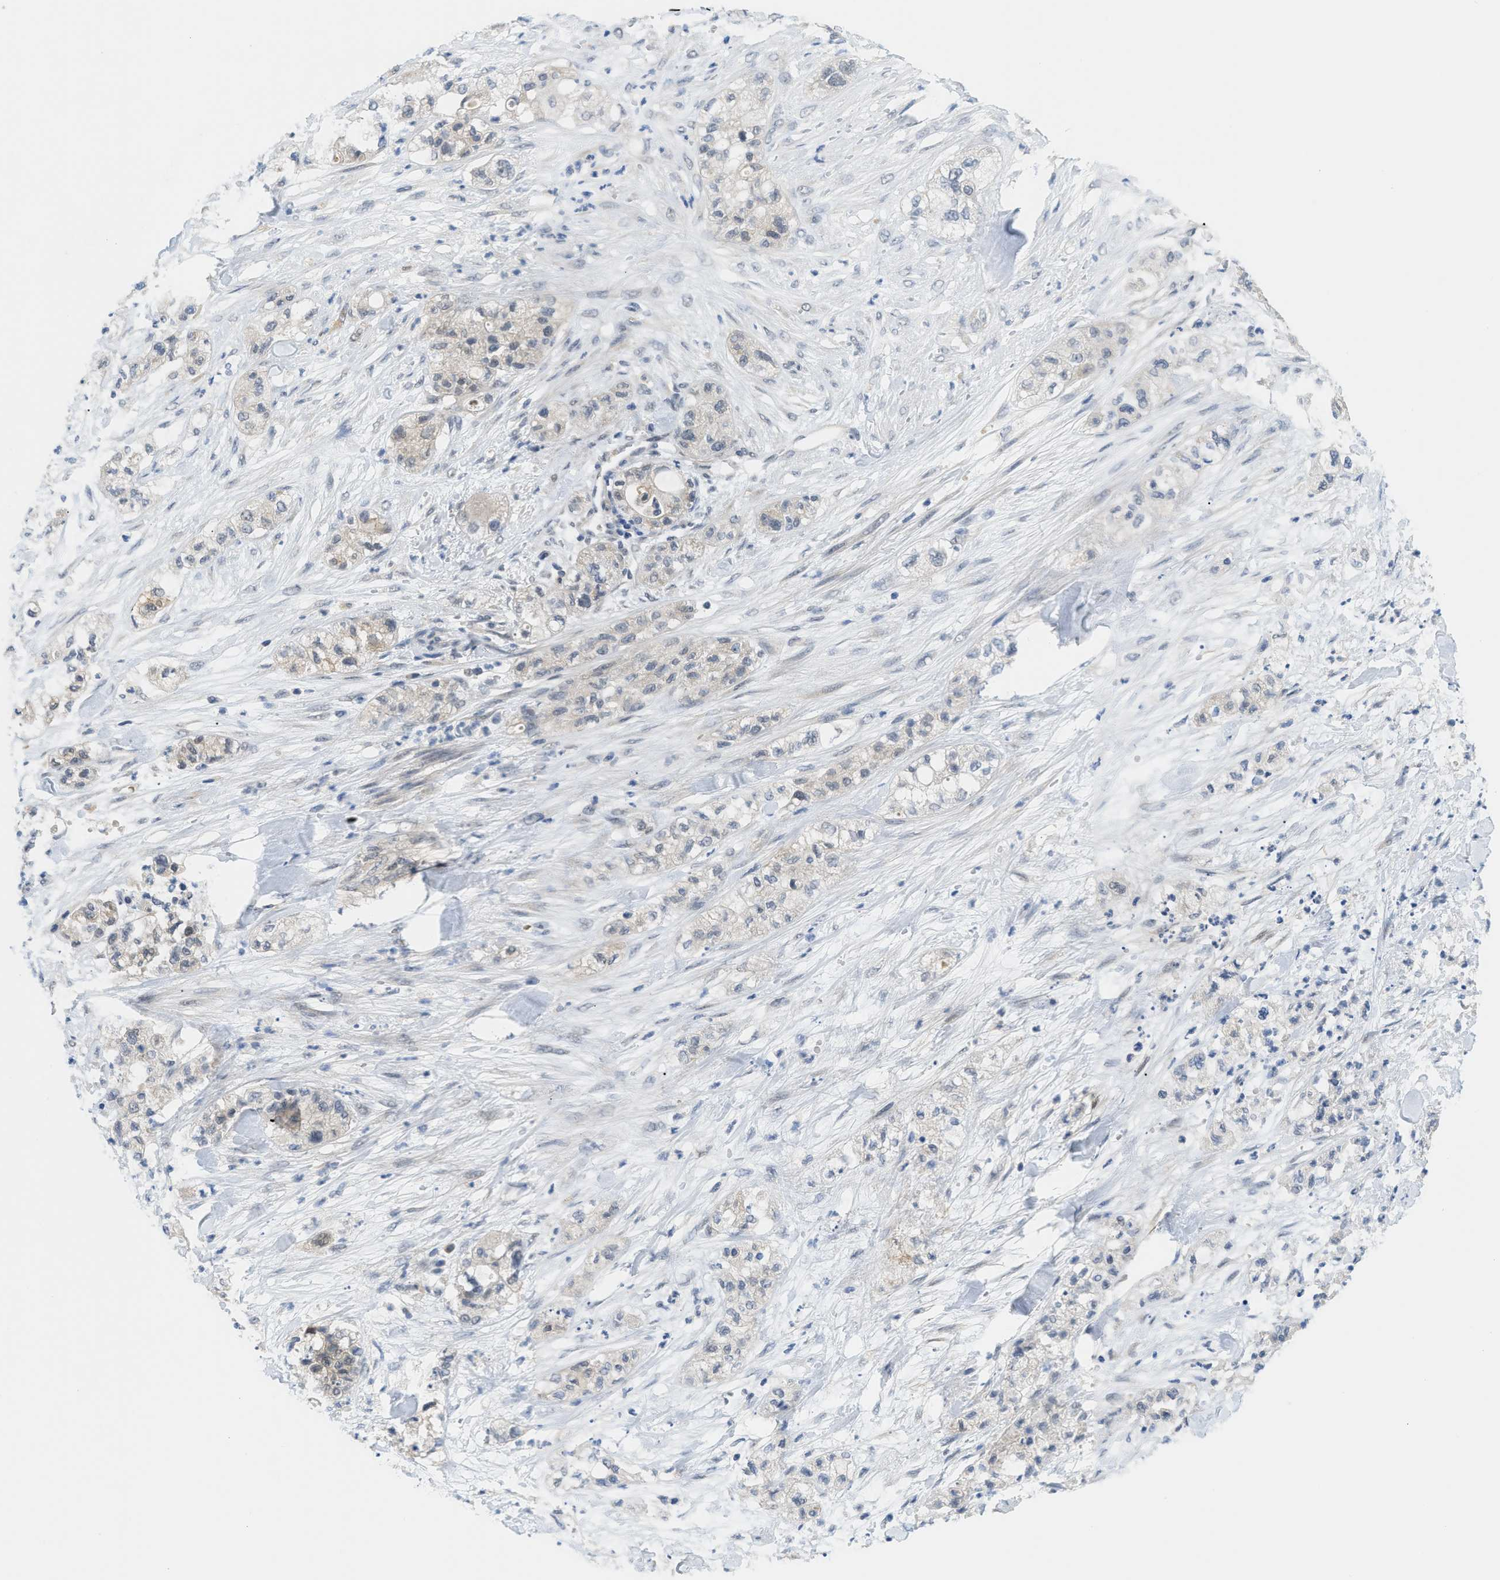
{"staining": {"intensity": "weak", "quantity": "<25%", "location": "cytoplasmic/membranous"}, "tissue": "pancreatic cancer", "cell_type": "Tumor cells", "image_type": "cancer", "snomed": [{"axis": "morphology", "description": "Adenocarcinoma, NOS"}, {"axis": "topography", "description": "Pancreas"}], "caption": "A high-resolution image shows immunohistochemistry (IHC) staining of adenocarcinoma (pancreatic), which exhibits no significant expression in tumor cells. (Stains: DAB immunohistochemistry with hematoxylin counter stain, Microscopy: brightfield microscopy at high magnification).", "gene": "PSAT1", "patient": {"sex": "female", "age": 78}}